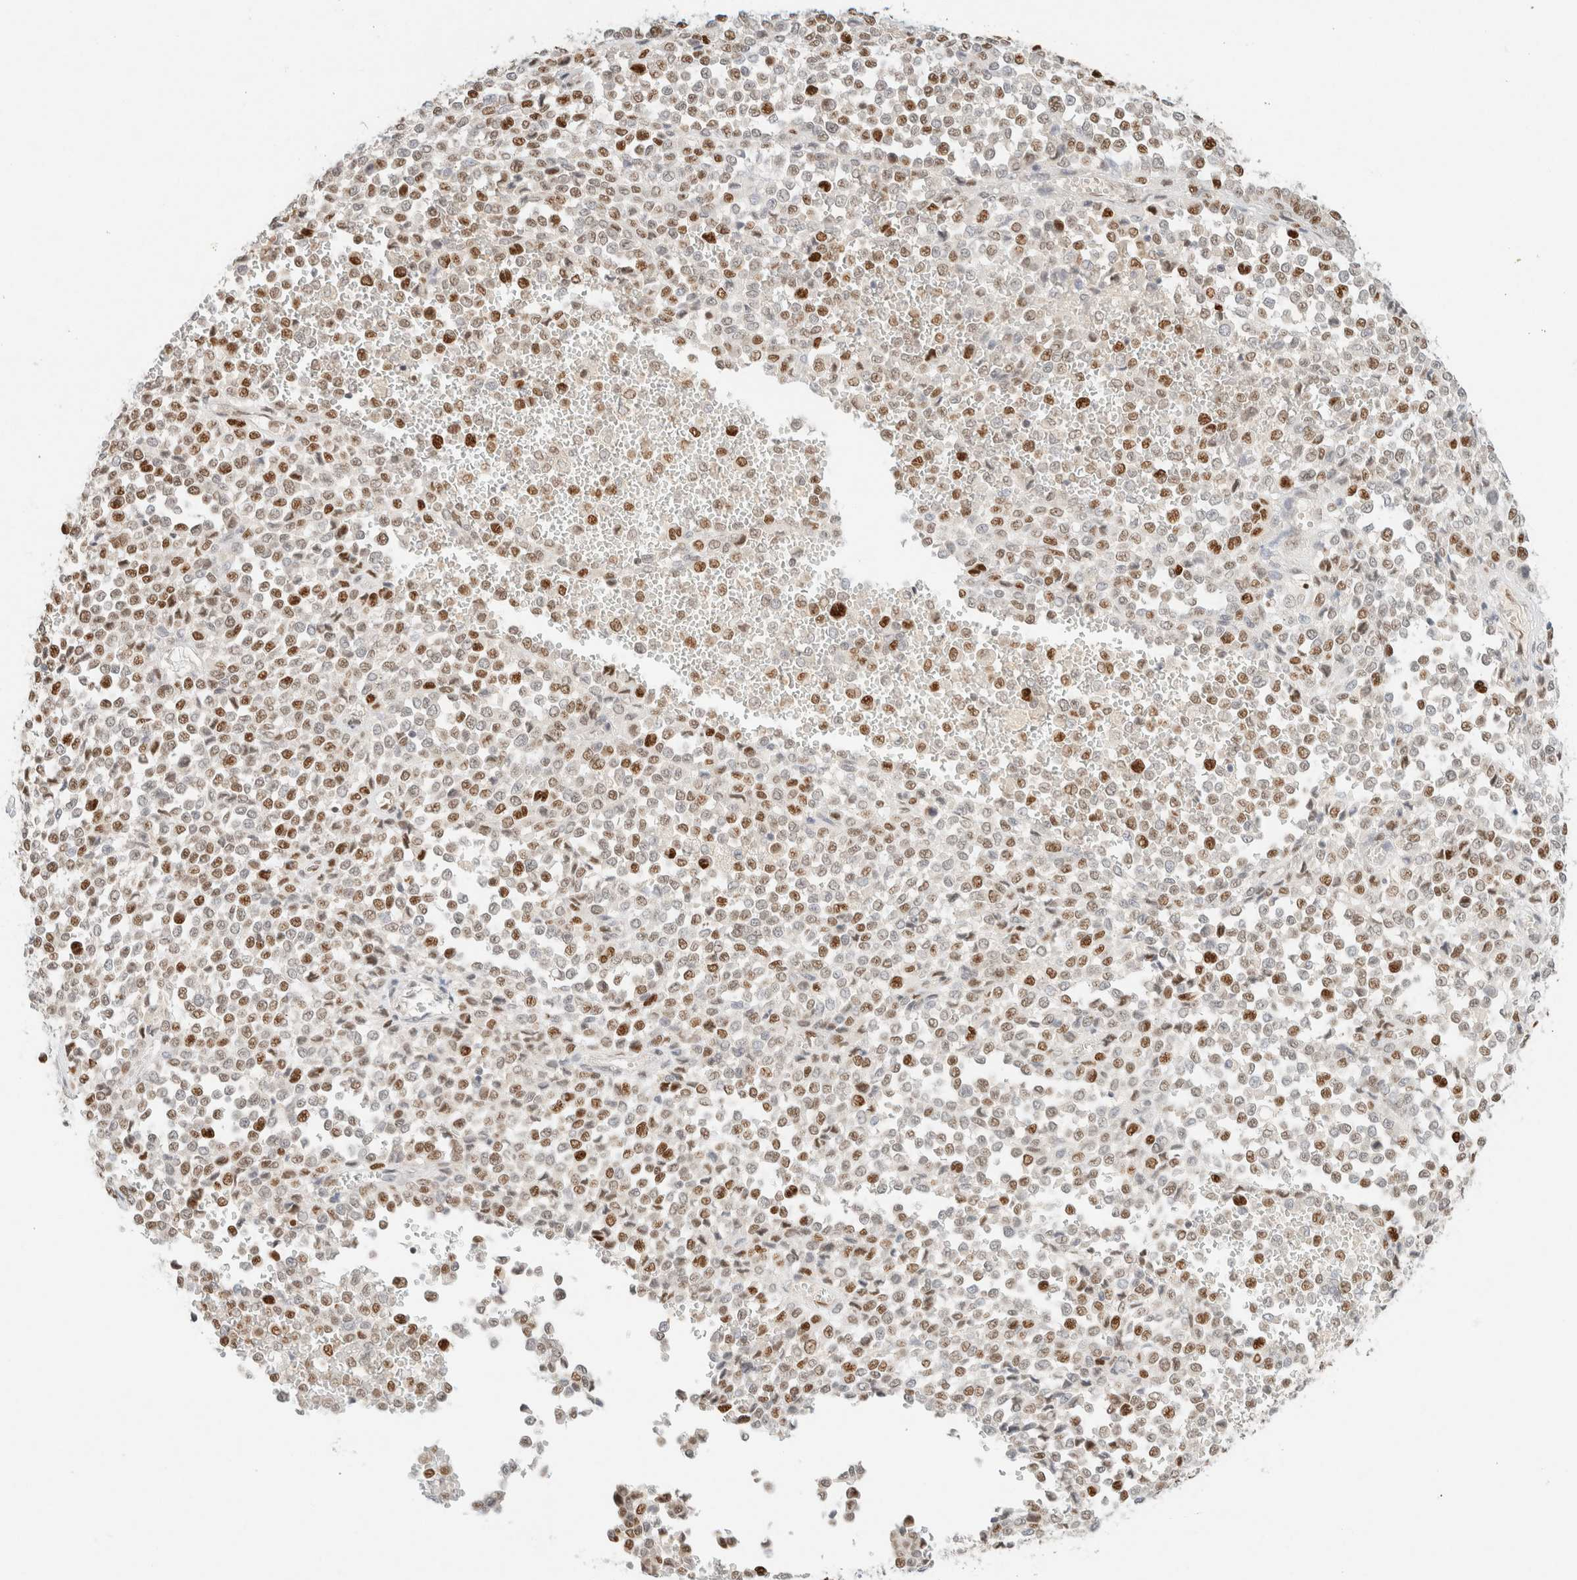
{"staining": {"intensity": "strong", "quantity": "25%-75%", "location": "nuclear"}, "tissue": "melanoma", "cell_type": "Tumor cells", "image_type": "cancer", "snomed": [{"axis": "morphology", "description": "Malignant melanoma, Metastatic site"}, {"axis": "topography", "description": "Pancreas"}], "caption": "Melanoma tissue demonstrates strong nuclear positivity in about 25%-75% of tumor cells", "gene": "DDB2", "patient": {"sex": "female", "age": 30}}